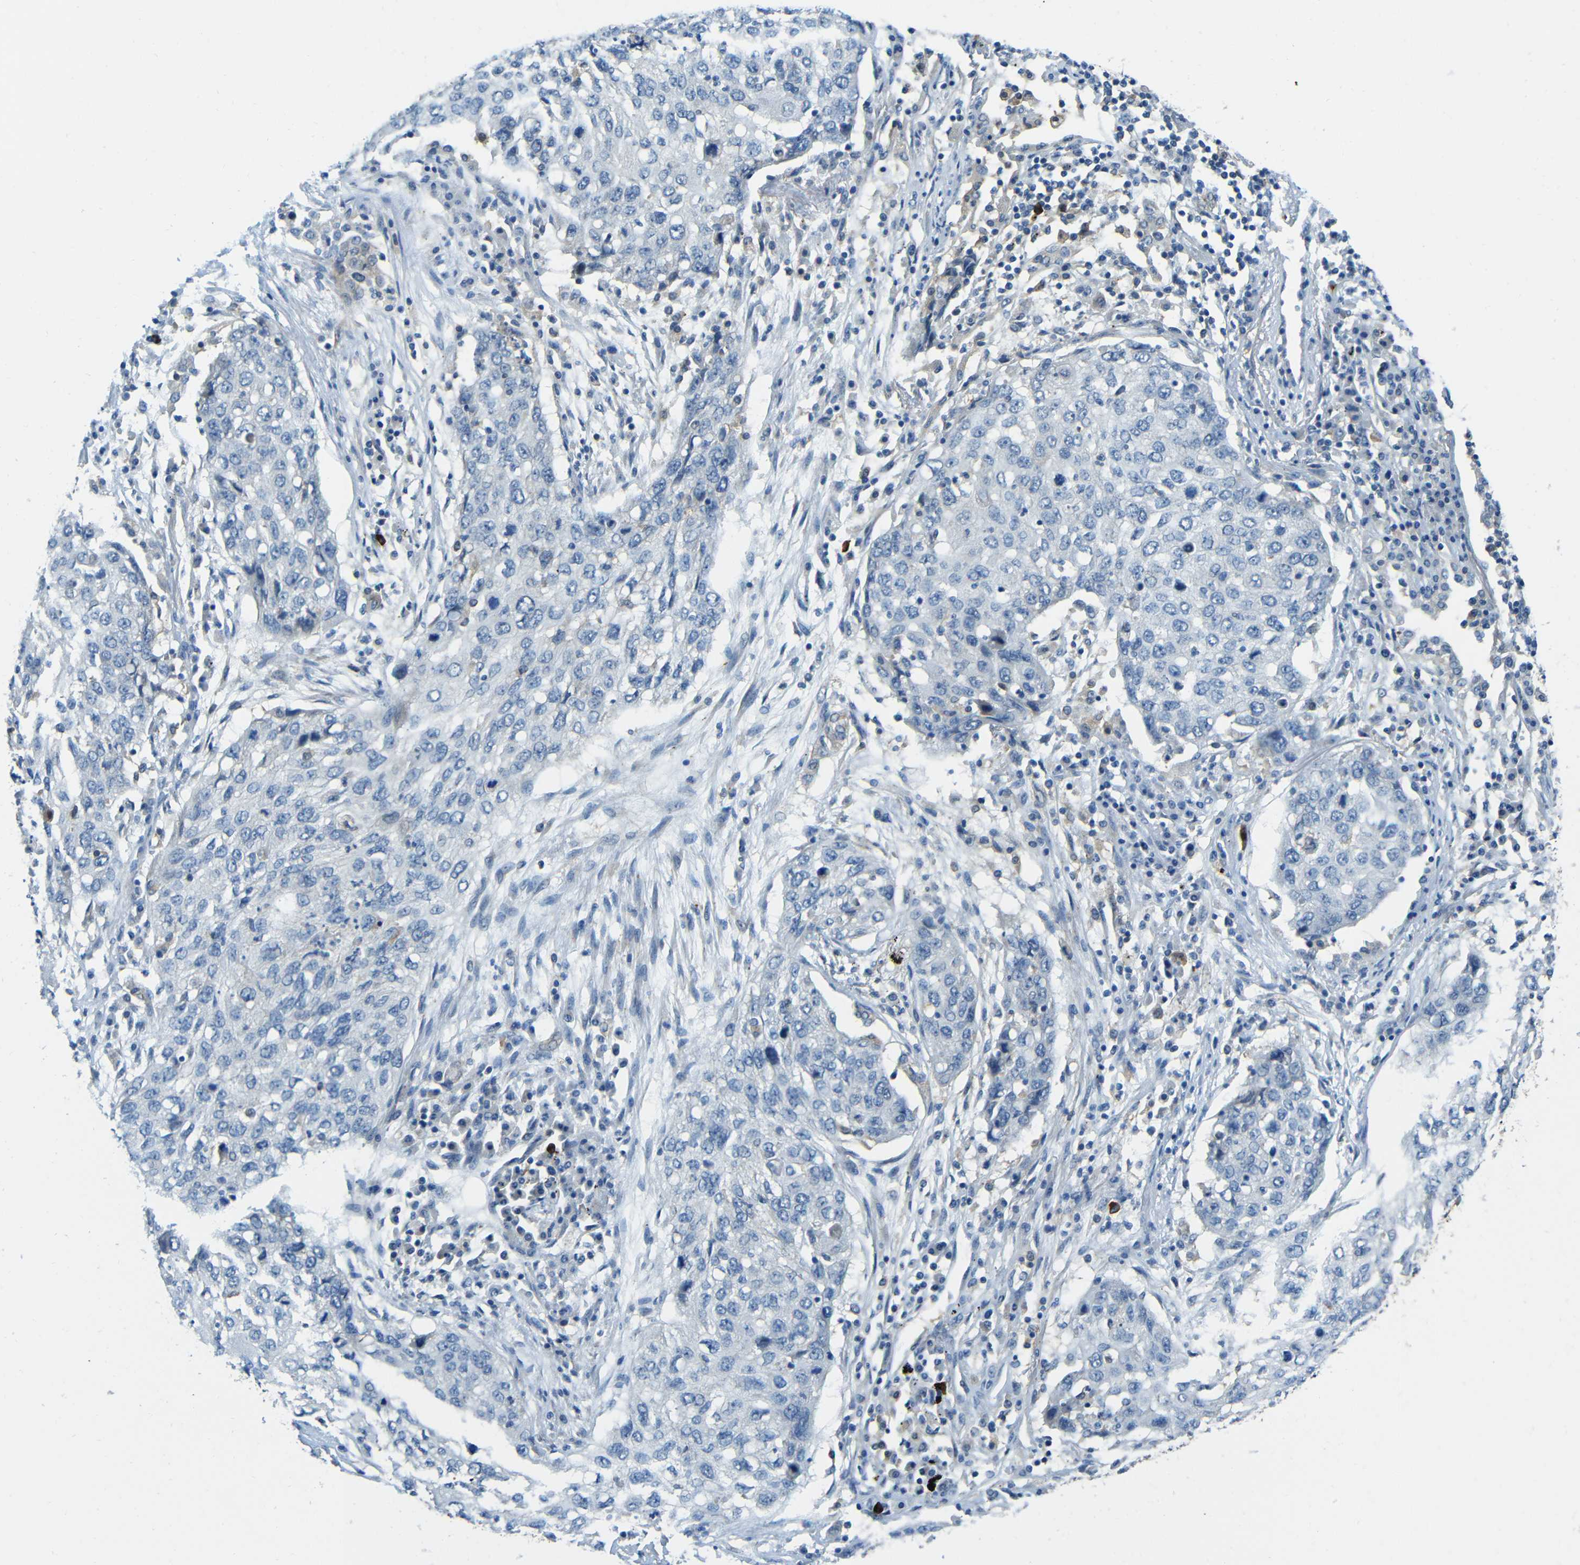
{"staining": {"intensity": "negative", "quantity": "none", "location": "none"}, "tissue": "lung cancer", "cell_type": "Tumor cells", "image_type": "cancer", "snomed": [{"axis": "morphology", "description": "Squamous cell carcinoma, NOS"}, {"axis": "topography", "description": "Lung"}], "caption": "Tumor cells show no significant protein positivity in squamous cell carcinoma (lung).", "gene": "CYP26B1", "patient": {"sex": "female", "age": 63}}